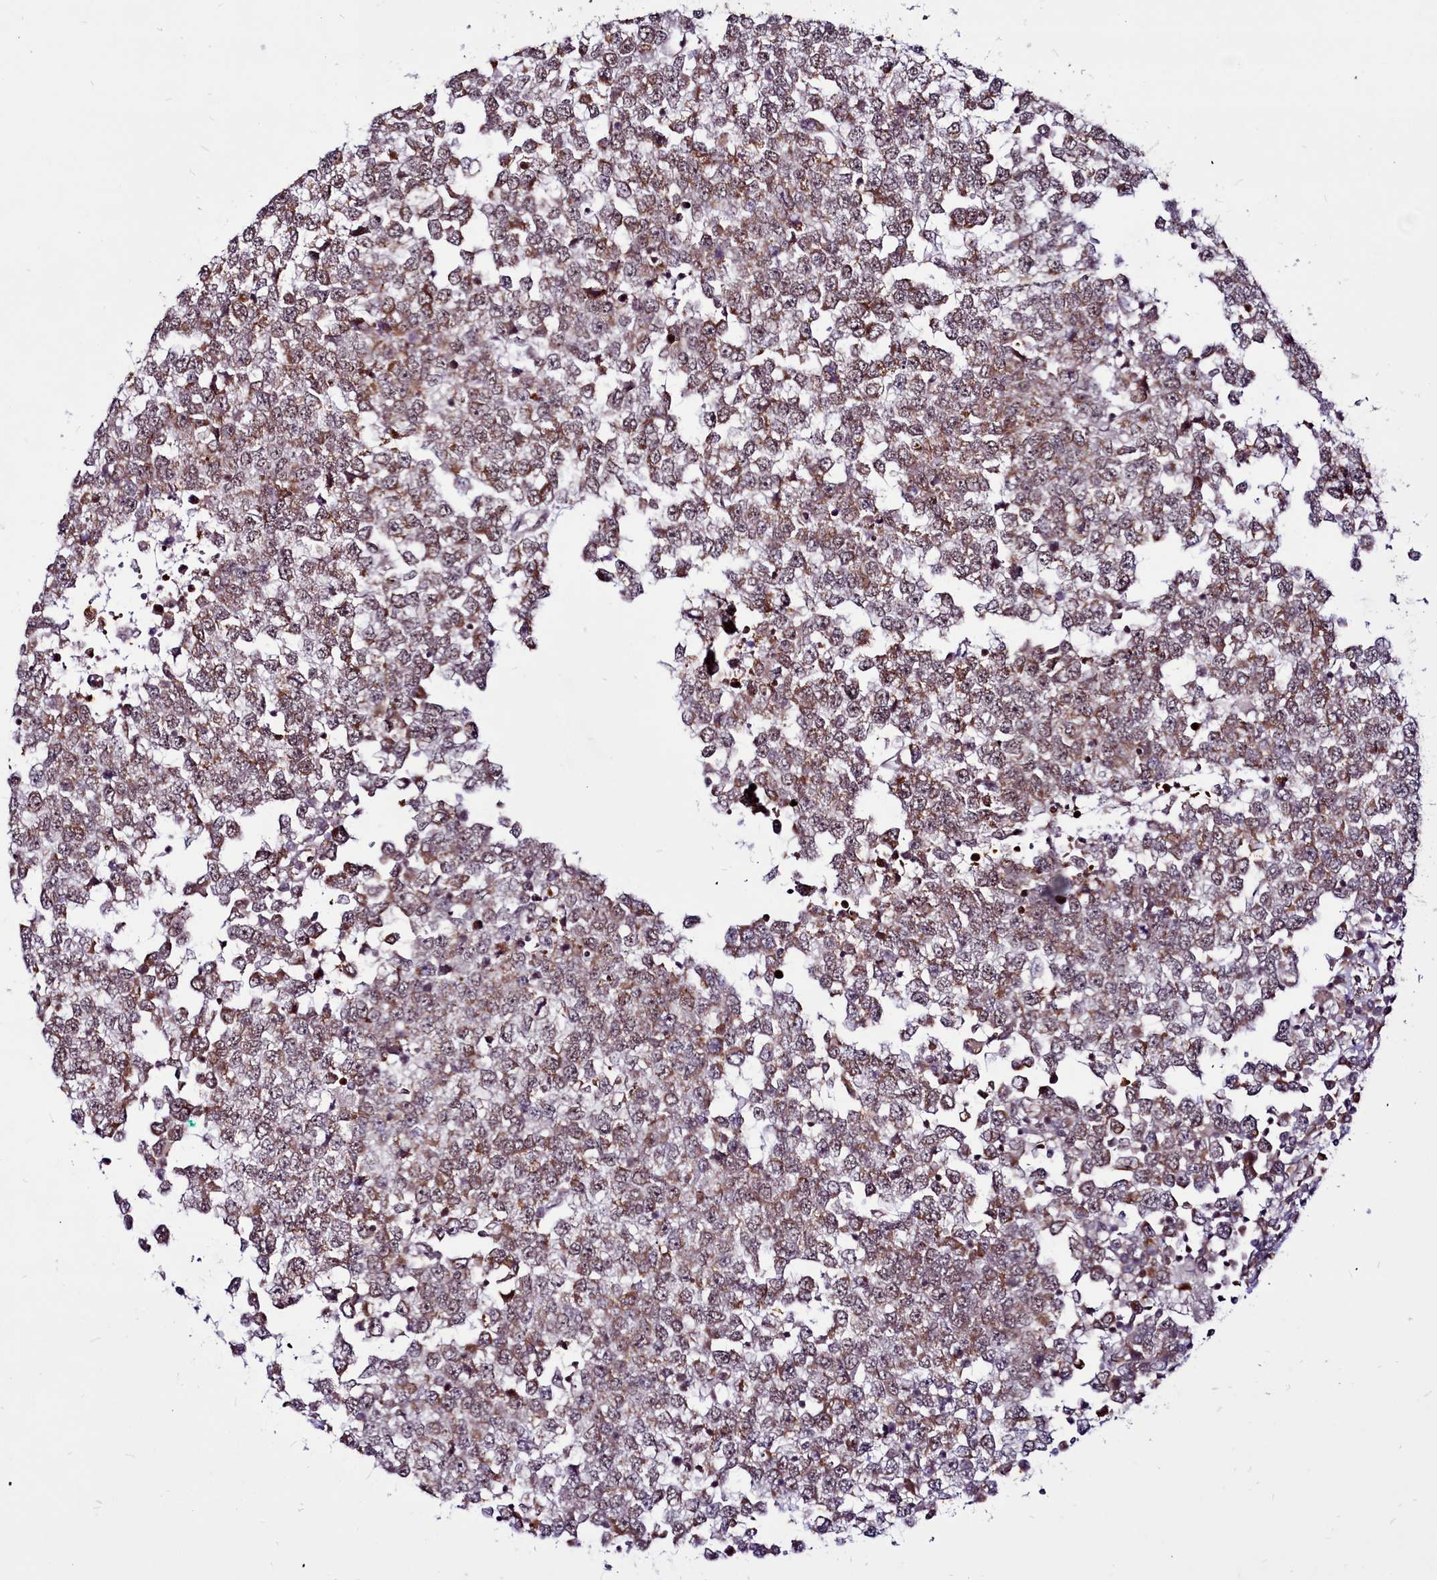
{"staining": {"intensity": "moderate", "quantity": "25%-75%", "location": "cytoplasmic/membranous"}, "tissue": "testis cancer", "cell_type": "Tumor cells", "image_type": "cancer", "snomed": [{"axis": "morphology", "description": "Seminoma, NOS"}, {"axis": "topography", "description": "Testis"}], "caption": "Testis cancer was stained to show a protein in brown. There is medium levels of moderate cytoplasmic/membranous expression in approximately 25%-75% of tumor cells.", "gene": "CLK3", "patient": {"sex": "male", "age": 65}}